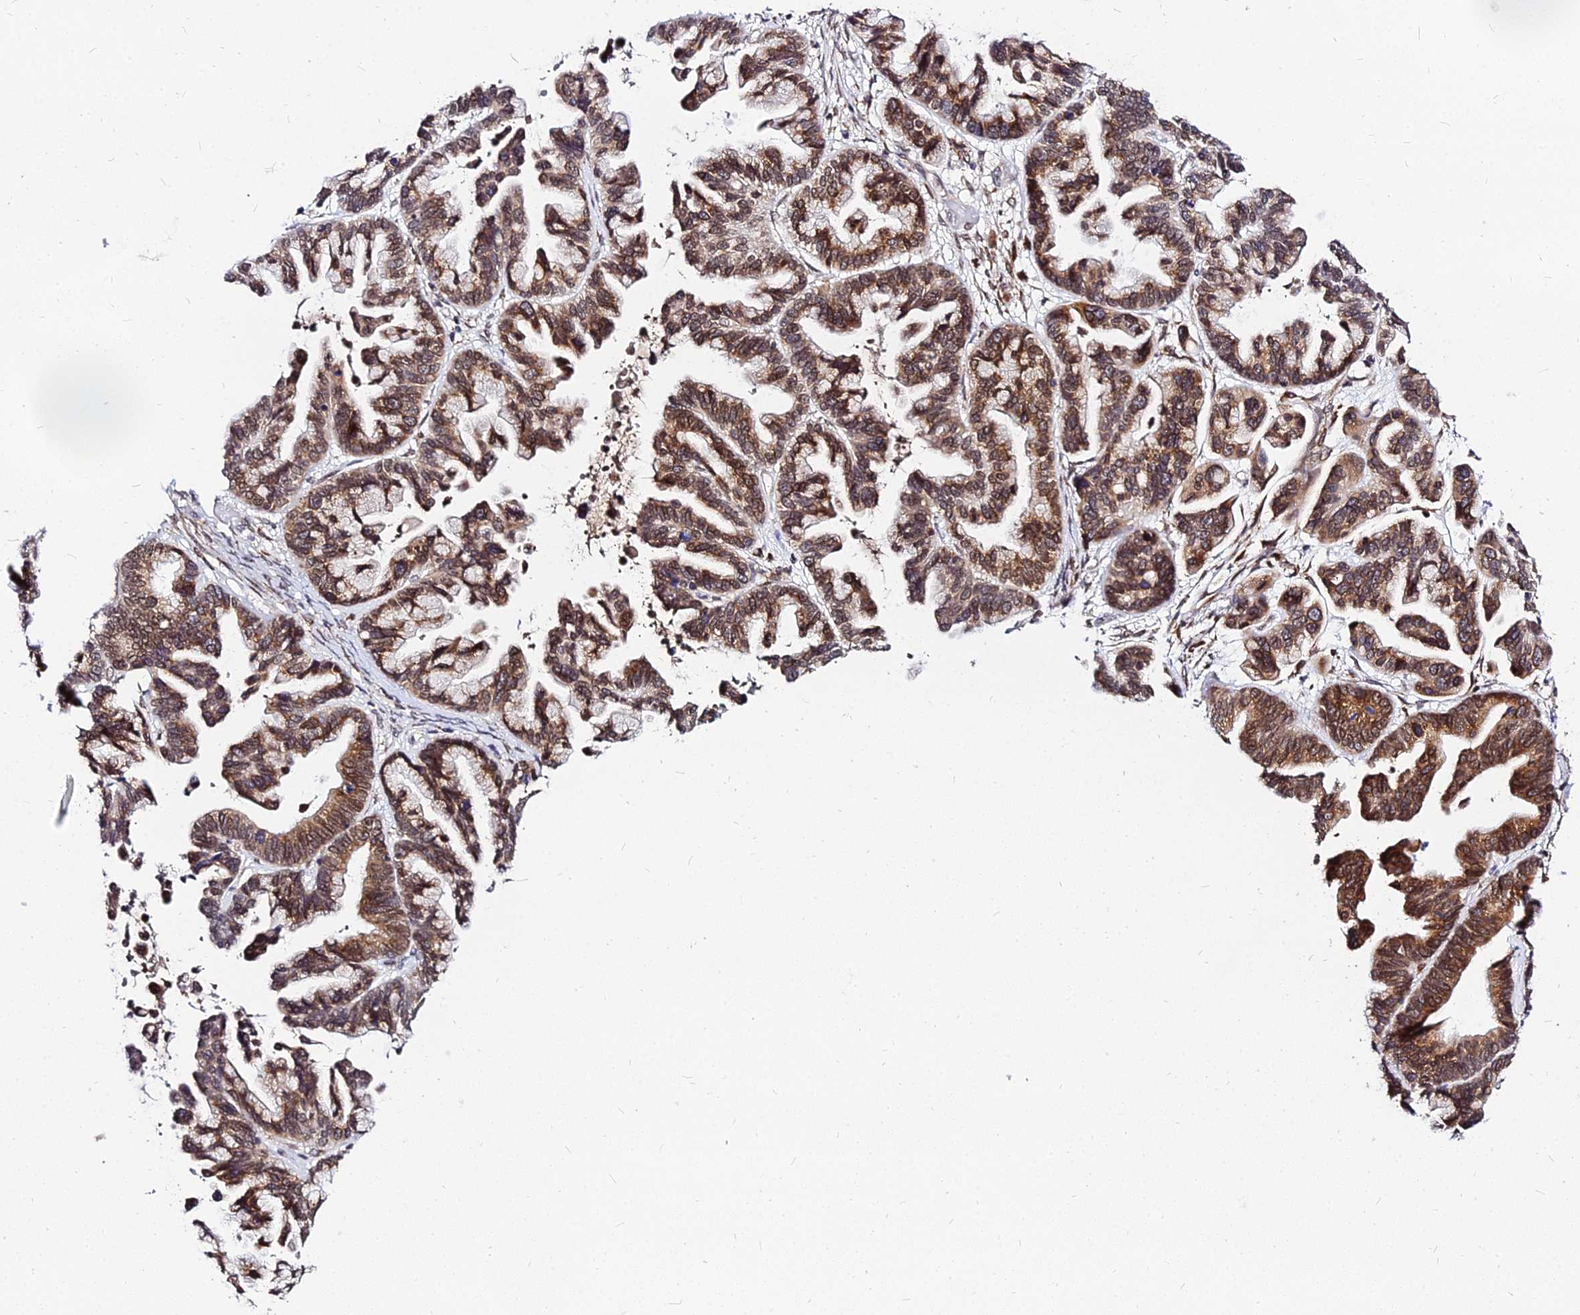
{"staining": {"intensity": "strong", "quantity": ">75%", "location": "cytoplasmic/membranous"}, "tissue": "ovarian cancer", "cell_type": "Tumor cells", "image_type": "cancer", "snomed": [{"axis": "morphology", "description": "Cystadenocarcinoma, serous, NOS"}, {"axis": "topography", "description": "Ovary"}], "caption": "Immunohistochemistry (IHC) staining of ovarian cancer, which demonstrates high levels of strong cytoplasmic/membranous staining in about >75% of tumor cells indicating strong cytoplasmic/membranous protein expression. The staining was performed using DAB (3,3'-diaminobenzidine) (brown) for protein detection and nuclei were counterstained in hematoxylin (blue).", "gene": "RNF121", "patient": {"sex": "female", "age": 56}}